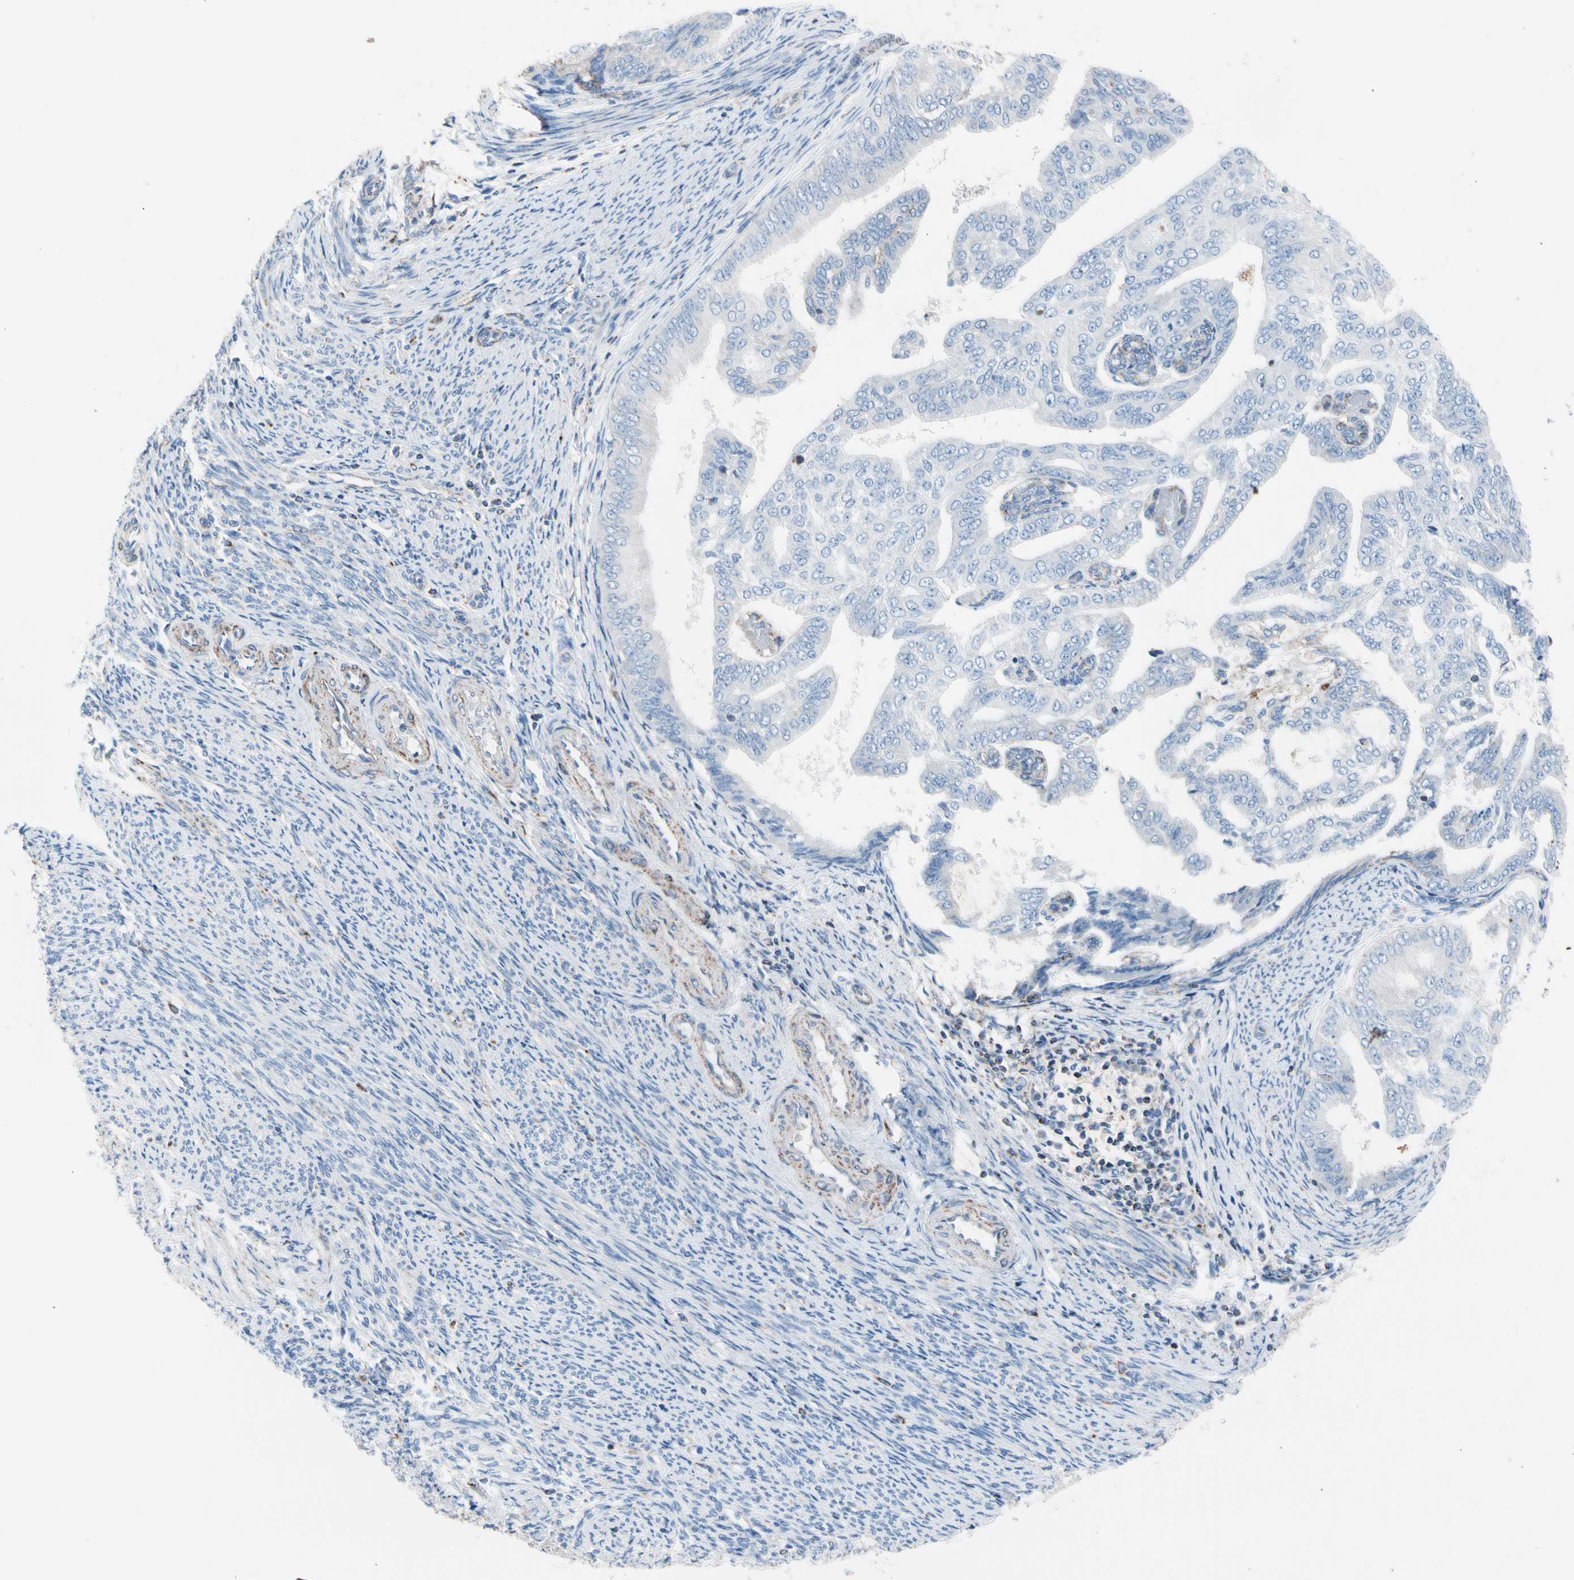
{"staining": {"intensity": "negative", "quantity": "none", "location": "none"}, "tissue": "endometrial cancer", "cell_type": "Tumor cells", "image_type": "cancer", "snomed": [{"axis": "morphology", "description": "Adenocarcinoma, NOS"}, {"axis": "topography", "description": "Endometrium"}], "caption": "The IHC micrograph has no significant expression in tumor cells of endometrial cancer (adenocarcinoma) tissue. The staining was performed using DAB to visualize the protein expression in brown, while the nuclei were stained in blue with hematoxylin (Magnification: 20x).", "gene": "HK1", "patient": {"sex": "female", "age": 58}}